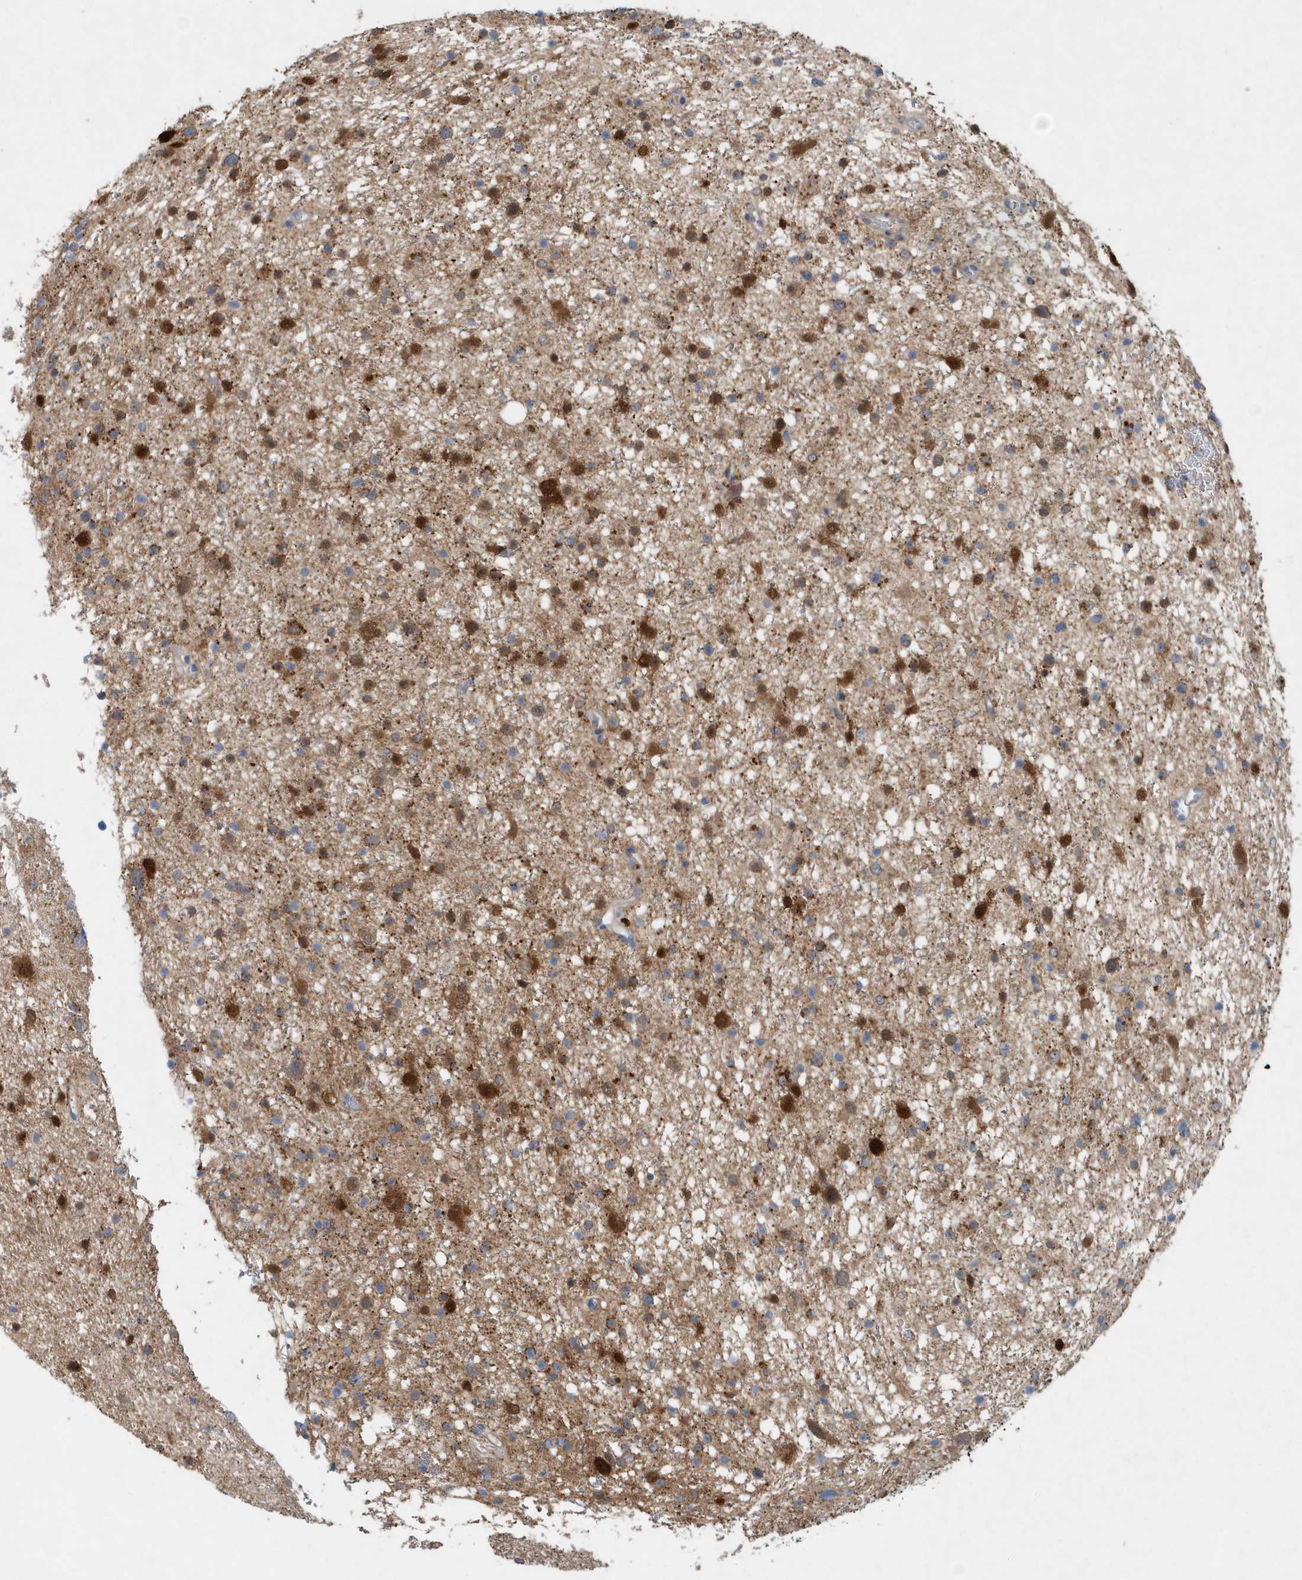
{"staining": {"intensity": "moderate", "quantity": "<25%", "location": "cytoplasmic/membranous"}, "tissue": "glioma", "cell_type": "Tumor cells", "image_type": "cancer", "snomed": [{"axis": "morphology", "description": "Glioma, malignant, Low grade"}, {"axis": "topography", "description": "Cerebral cortex"}], "caption": "Tumor cells display low levels of moderate cytoplasmic/membranous positivity in about <25% of cells in malignant low-grade glioma.", "gene": "PFN2", "patient": {"sex": "female", "age": 39}}